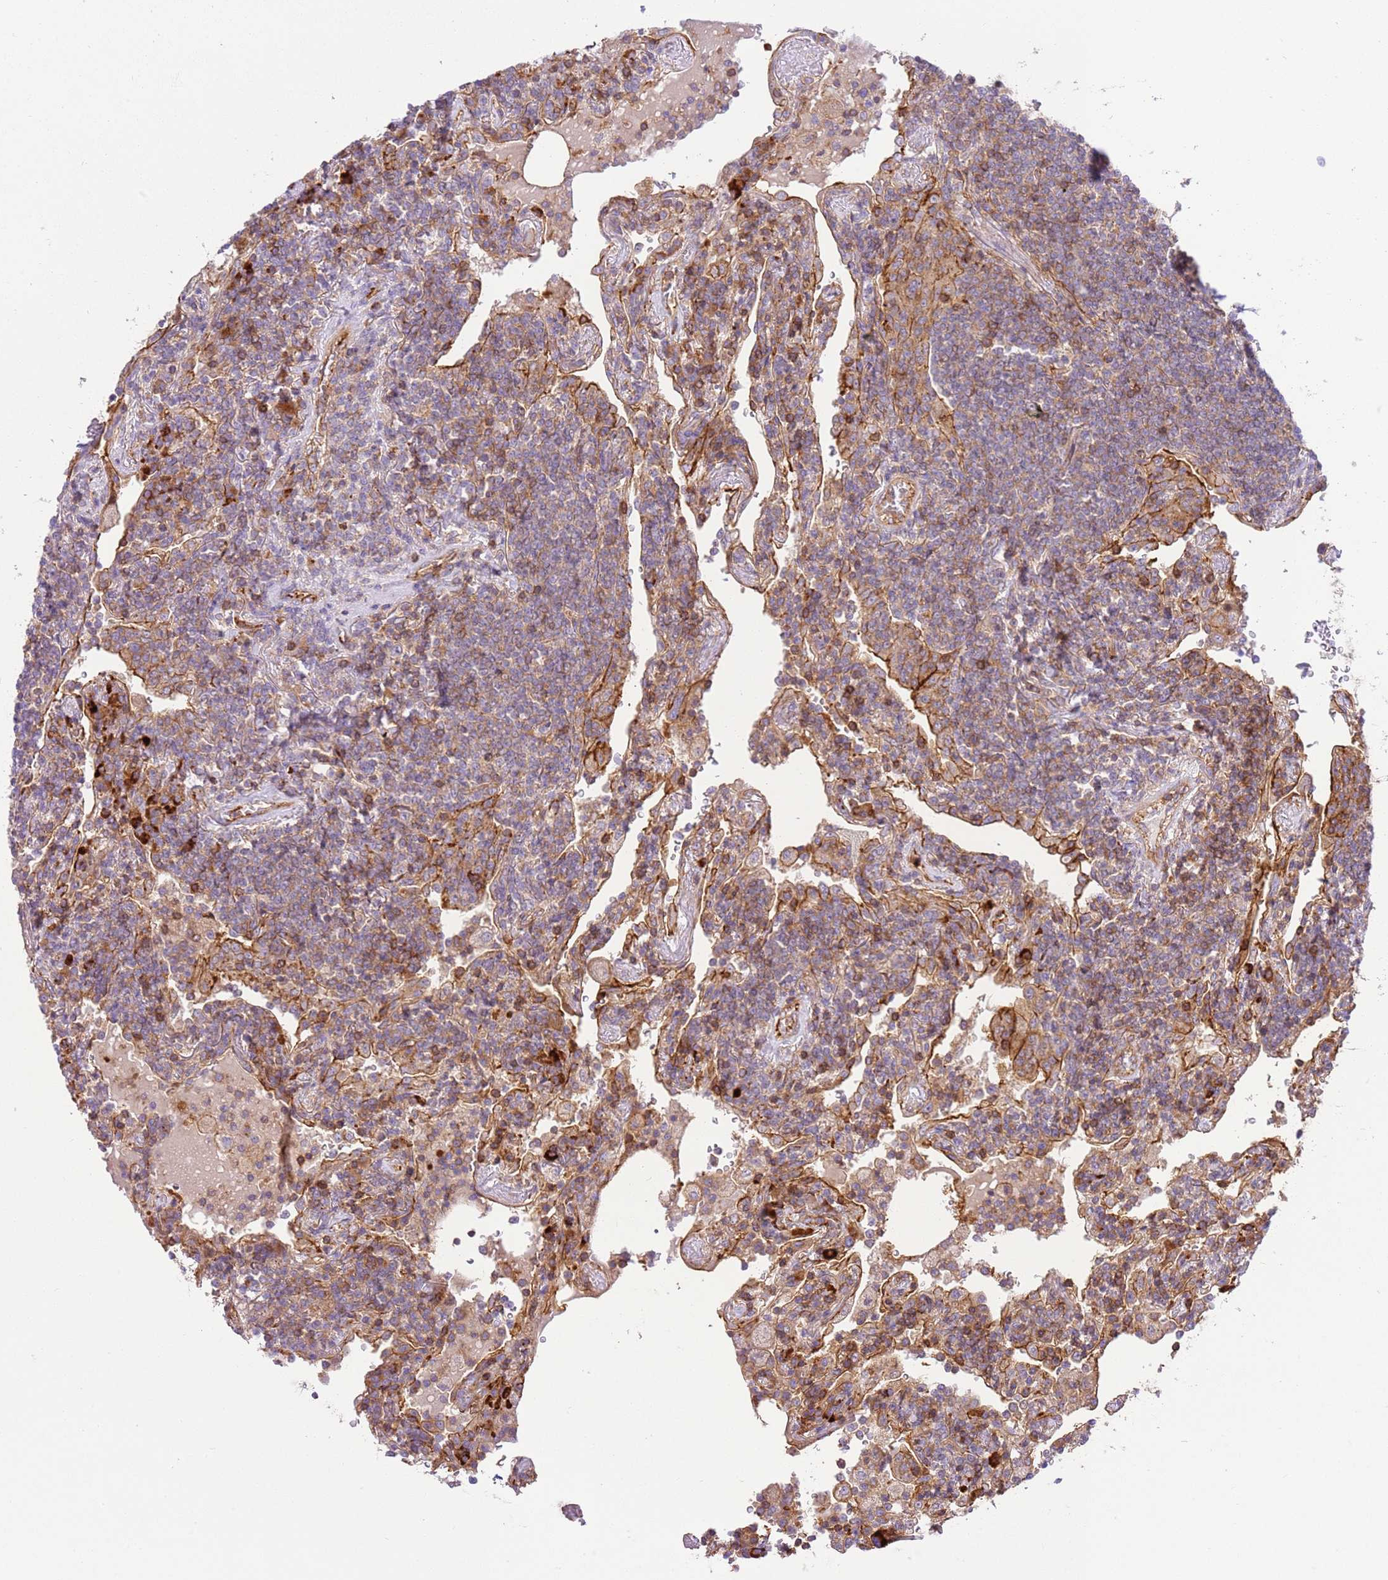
{"staining": {"intensity": "weak", "quantity": ">75%", "location": "cytoplasmic/membranous"}, "tissue": "lymphoma", "cell_type": "Tumor cells", "image_type": "cancer", "snomed": [{"axis": "morphology", "description": "Malignant lymphoma, non-Hodgkin's type, Low grade"}, {"axis": "topography", "description": "Lung"}], "caption": "Weak cytoplasmic/membranous staining for a protein is identified in about >75% of tumor cells of lymphoma using immunohistochemistry (IHC).", "gene": "EFCAB8", "patient": {"sex": "female", "age": 71}}